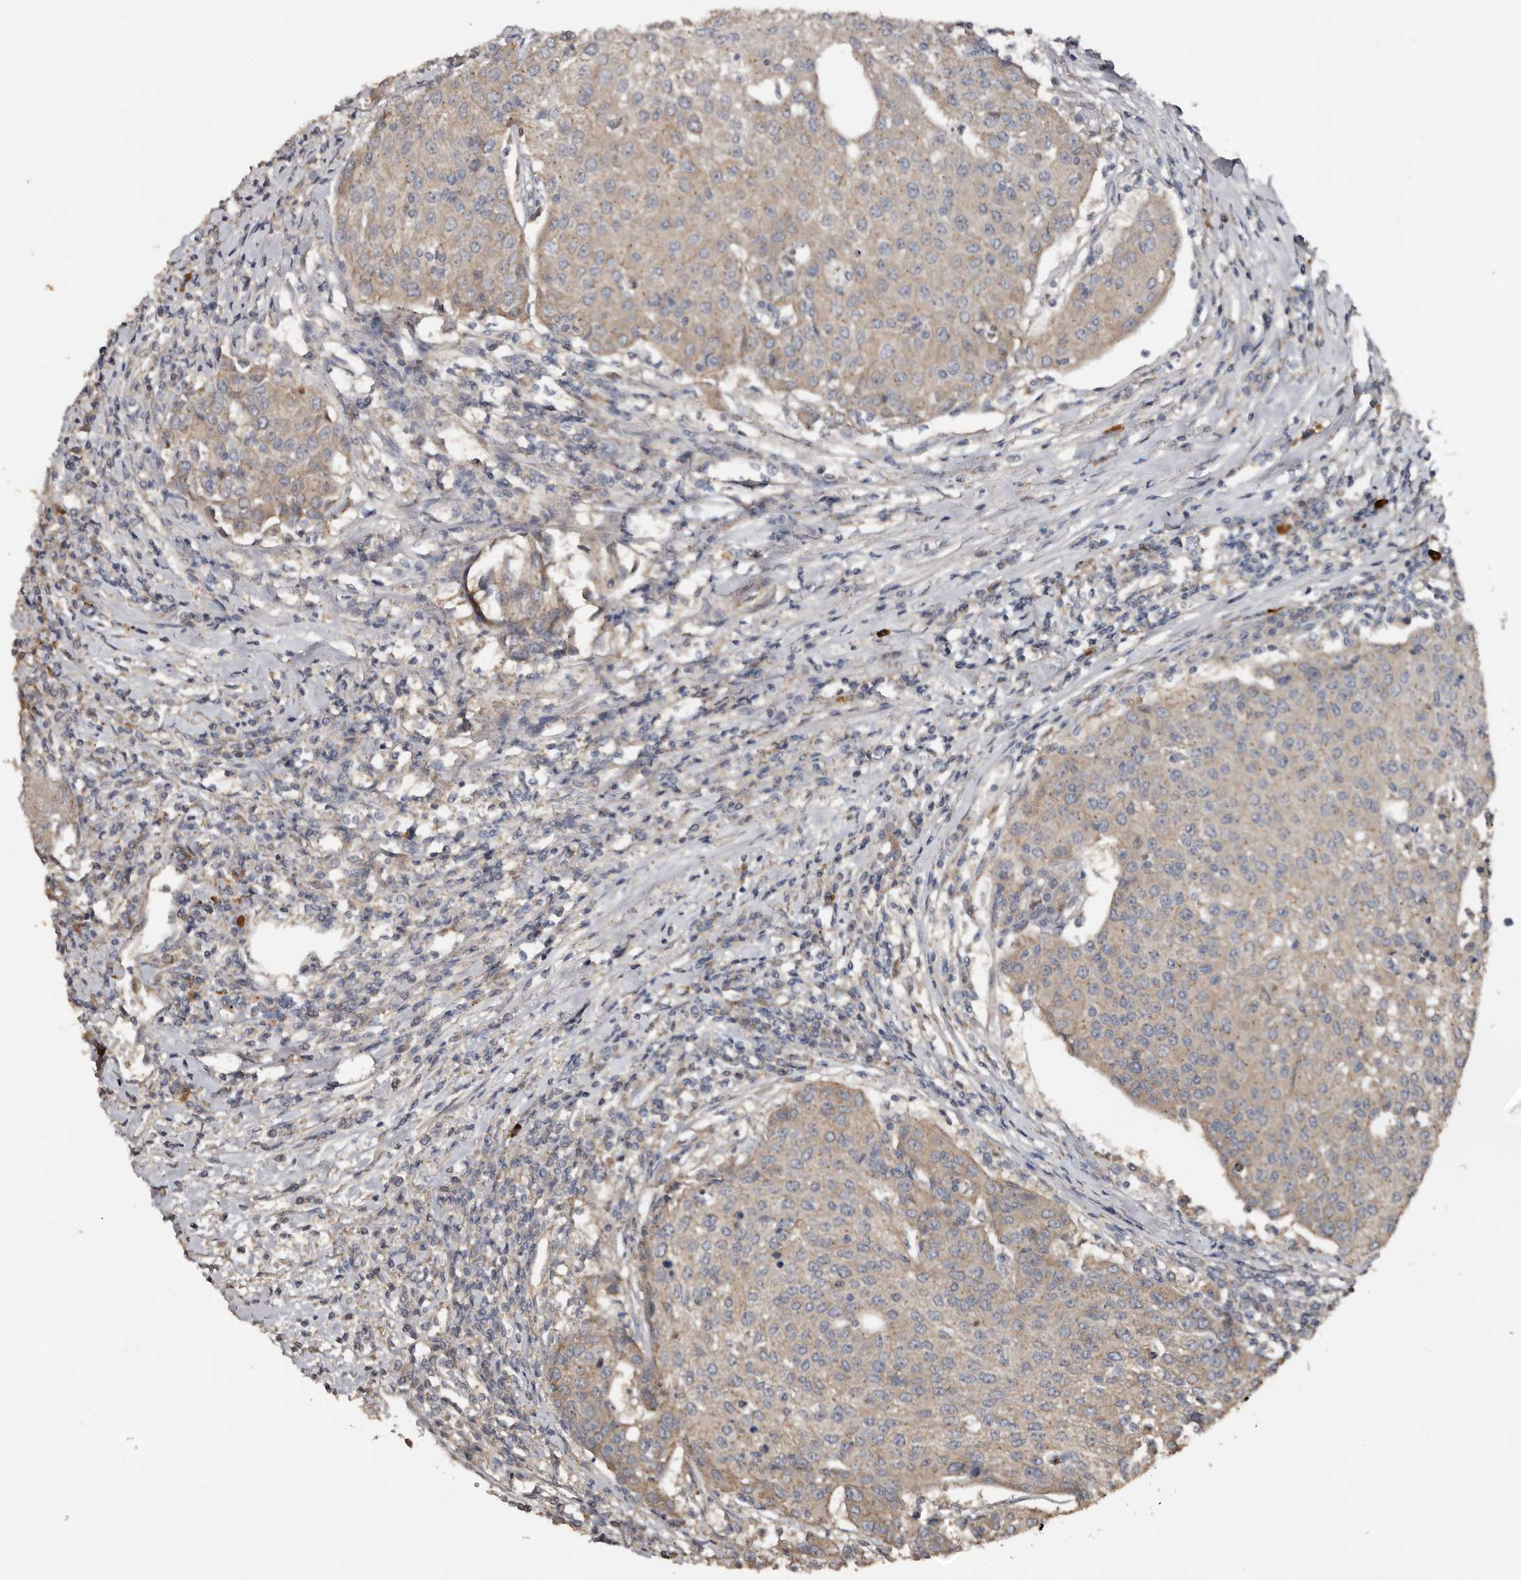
{"staining": {"intensity": "weak", "quantity": "<25%", "location": "cytoplasmic/membranous"}, "tissue": "urothelial cancer", "cell_type": "Tumor cells", "image_type": "cancer", "snomed": [{"axis": "morphology", "description": "Urothelial carcinoma, High grade"}, {"axis": "topography", "description": "Urinary bladder"}], "caption": "This is a histopathology image of immunohistochemistry (IHC) staining of urothelial cancer, which shows no positivity in tumor cells.", "gene": "HYAL4", "patient": {"sex": "female", "age": 85}}